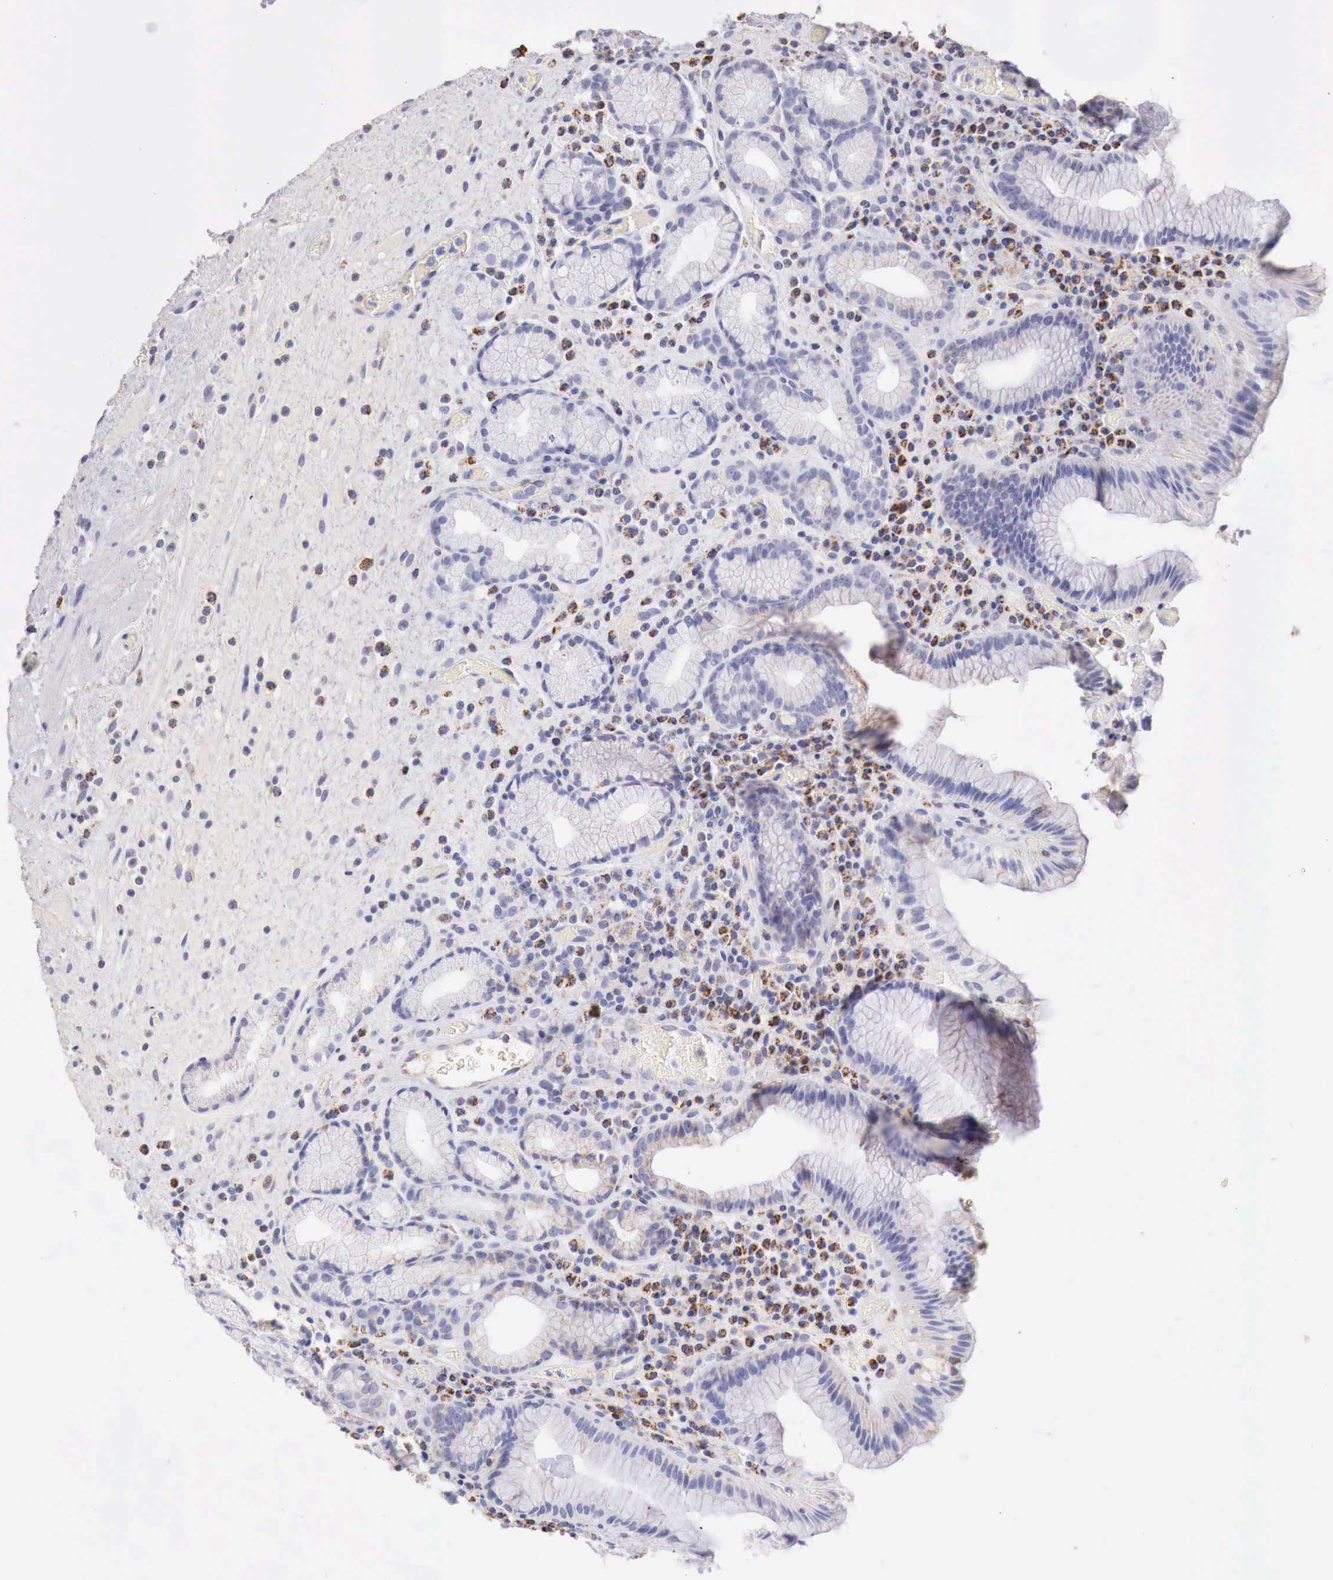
{"staining": {"intensity": "negative", "quantity": "none", "location": "none"}, "tissue": "stomach", "cell_type": "Glandular cells", "image_type": "normal", "snomed": [{"axis": "morphology", "description": "Normal tissue, NOS"}, {"axis": "topography", "description": "Stomach, lower"}, {"axis": "topography", "description": "Duodenum"}], "caption": "The micrograph displays no significant positivity in glandular cells of stomach. (Stains: DAB IHC with hematoxylin counter stain, Microscopy: brightfield microscopy at high magnification).", "gene": "IDH3G", "patient": {"sex": "male", "age": 84}}